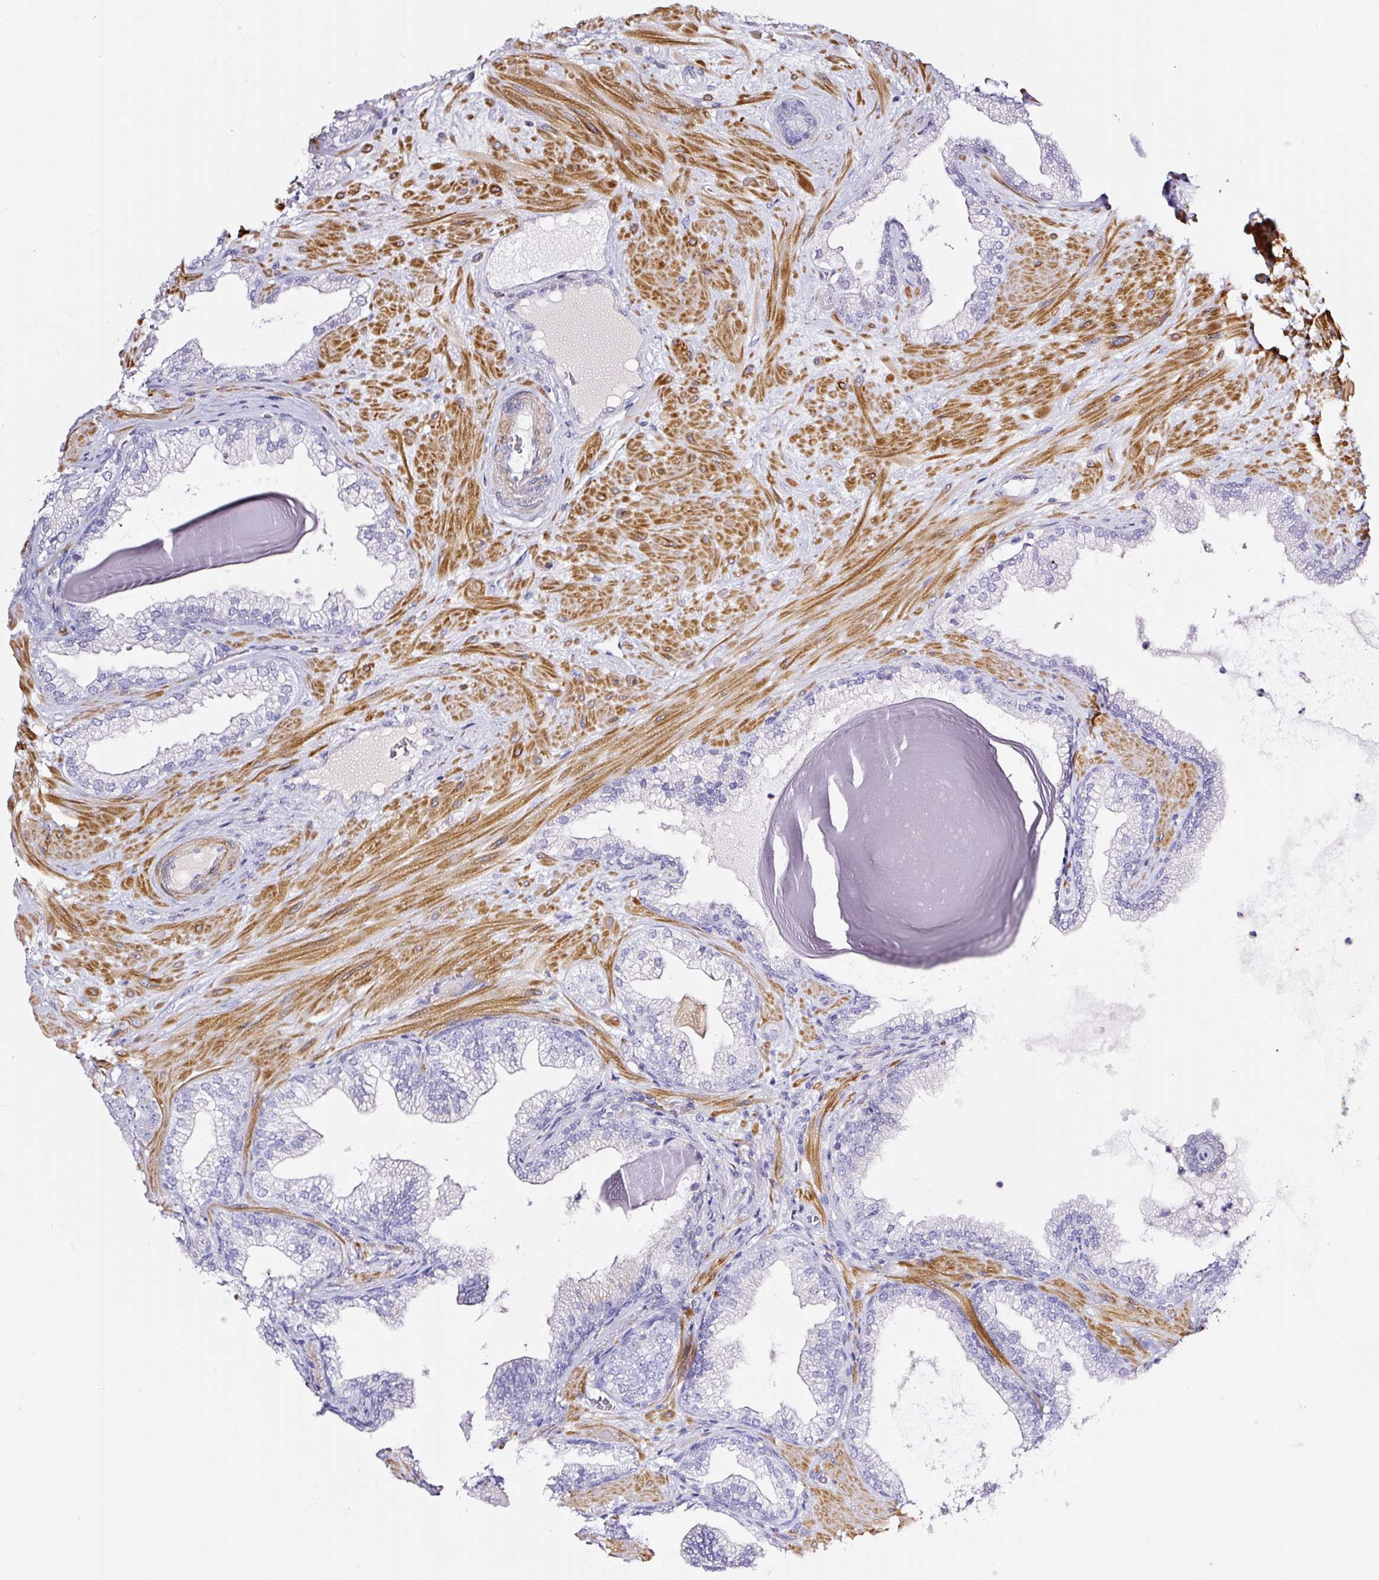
{"staining": {"intensity": "negative", "quantity": "none", "location": "none"}, "tissue": "prostate cancer", "cell_type": "Tumor cells", "image_type": "cancer", "snomed": [{"axis": "morphology", "description": "Adenocarcinoma, Low grade"}, {"axis": "topography", "description": "Prostate"}], "caption": "Immunohistochemistry micrograph of human prostate cancer stained for a protein (brown), which displays no positivity in tumor cells.", "gene": "CYB561A3", "patient": {"sex": "male", "age": 61}}